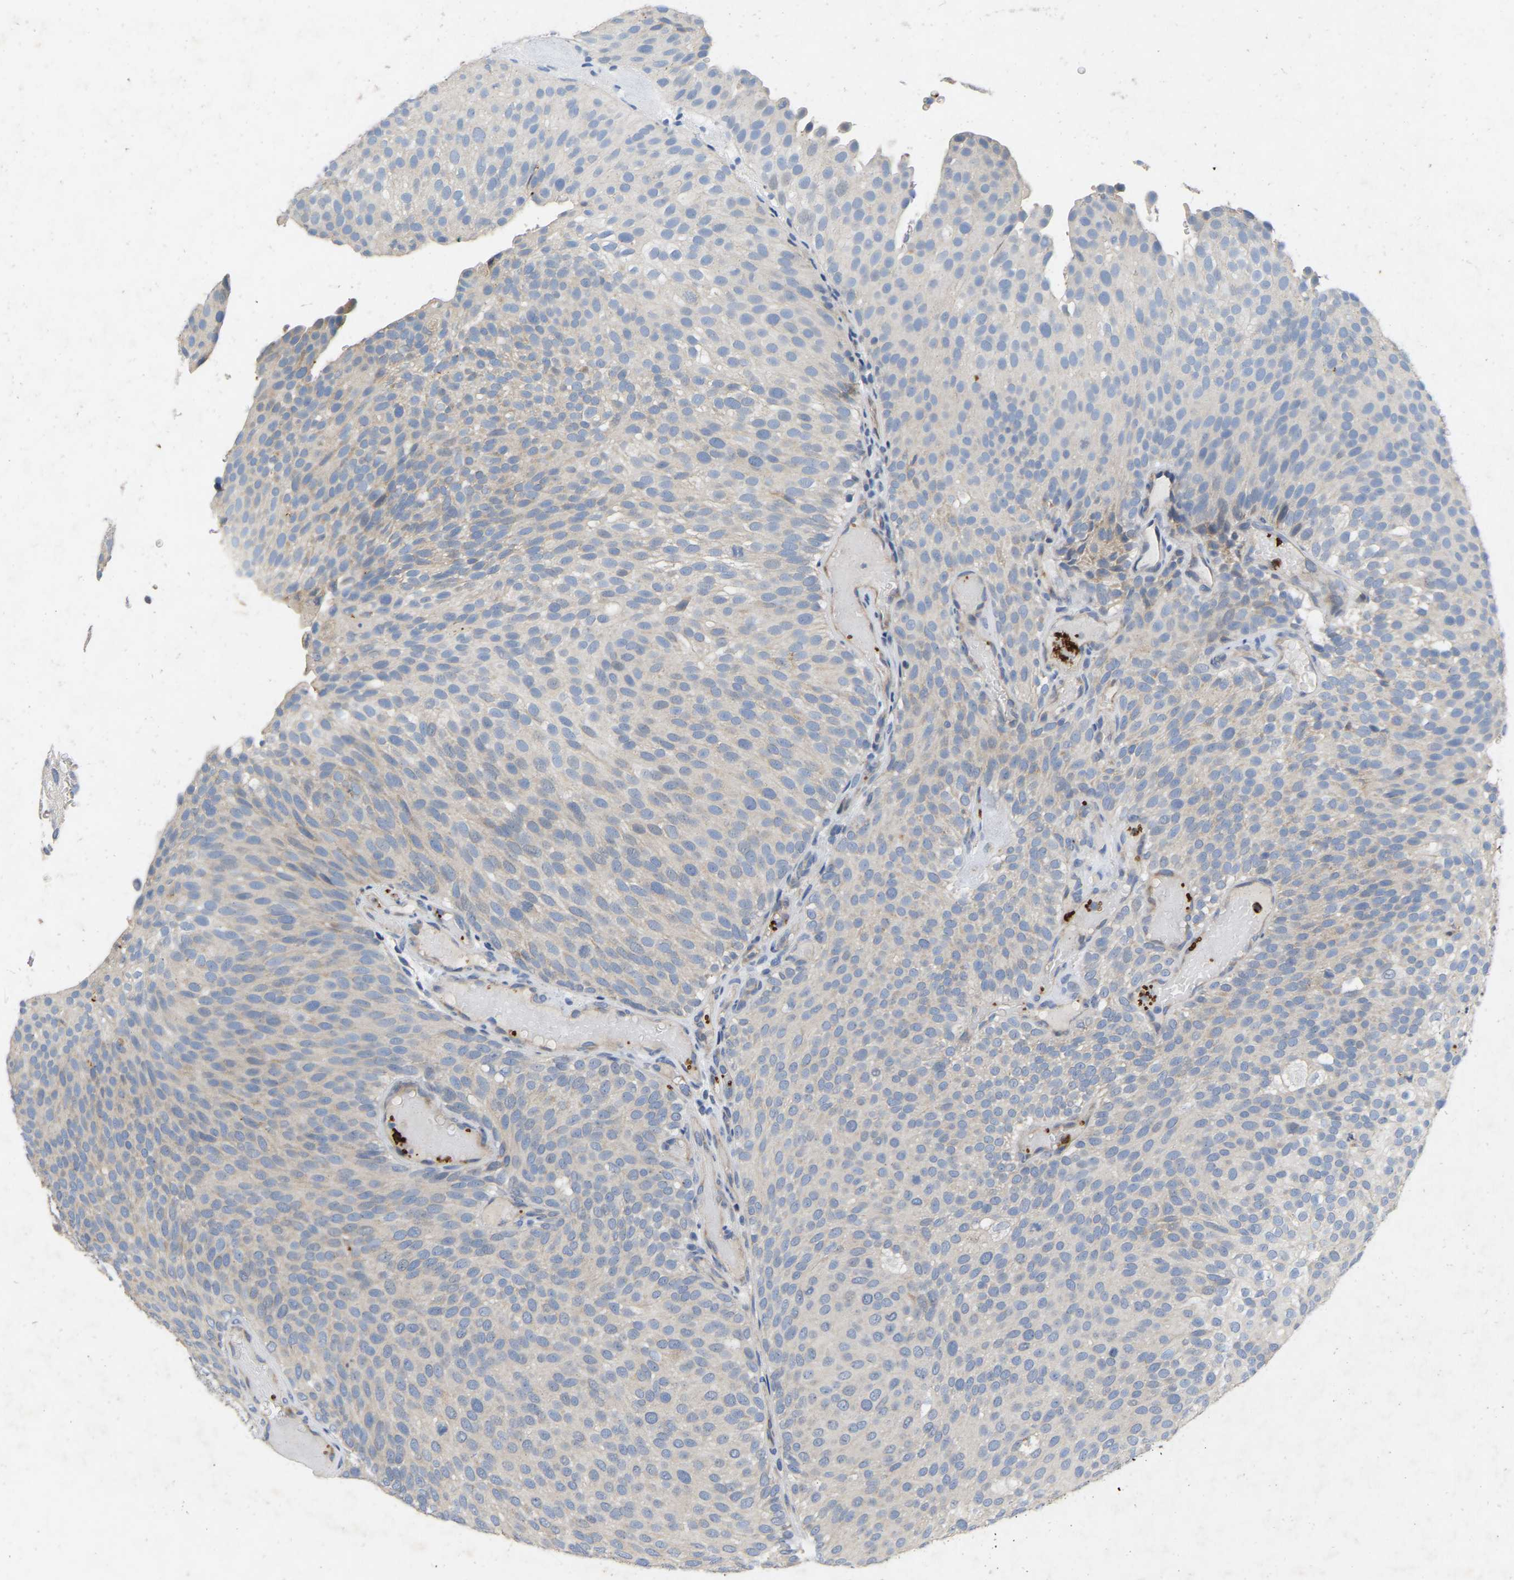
{"staining": {"intensity": "negative", "quantity": "none", "location": "none"}, "tissue": "urothelial cancer", "cell_type": "Tumor cells", "image_type": "cancer", "snomed": [{"axis": "morphology", "description": "Urothelial carcinoma, Low grade"}, {"axis": "topography", "description": "Urinary bladder"}], "caption": "This is a image of immunohistochemistry staining of urothelial cancer, which shows no positivity in tumor cells.", "gene": "RHEB", "patient": {"sex": "male", "age": 78}}